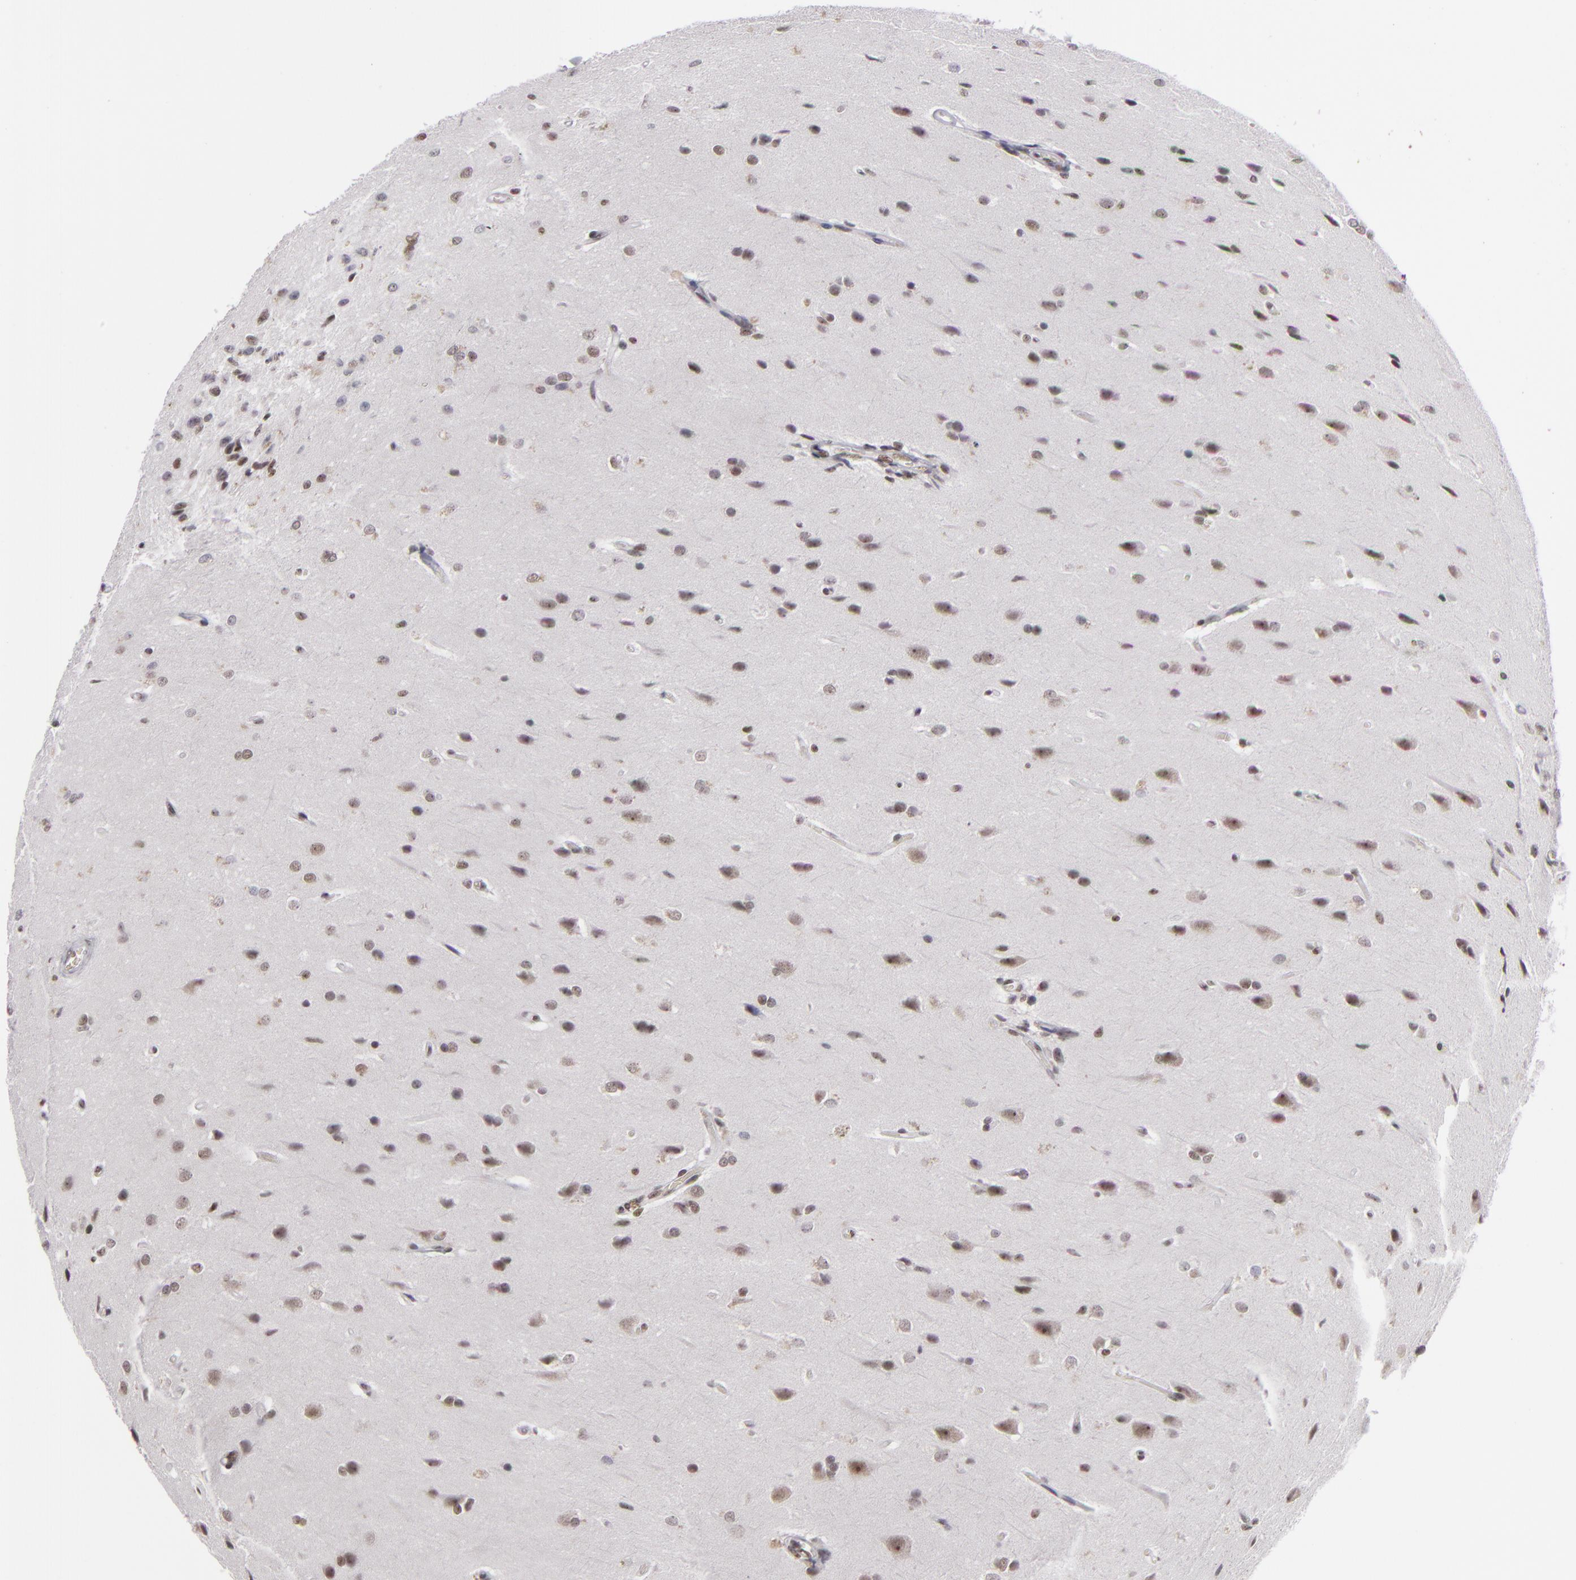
{"staining": {"intensity": "weak", "quantity": "<25%", "location": "nuclear"}, "tissue": "glioma", "cell_type": "Tumor cells", "image_type": "cancer", "snomed": [{"axis": "morphology", "description": "Glioma, malignant, High grade"}, {"axis": "topography", "description": "Brain"}], "caption": "Tumor cells are negative for brown protein staining in glioma.", "gene": "DAXX", "patient": {"sex": "male", "age": 68}}